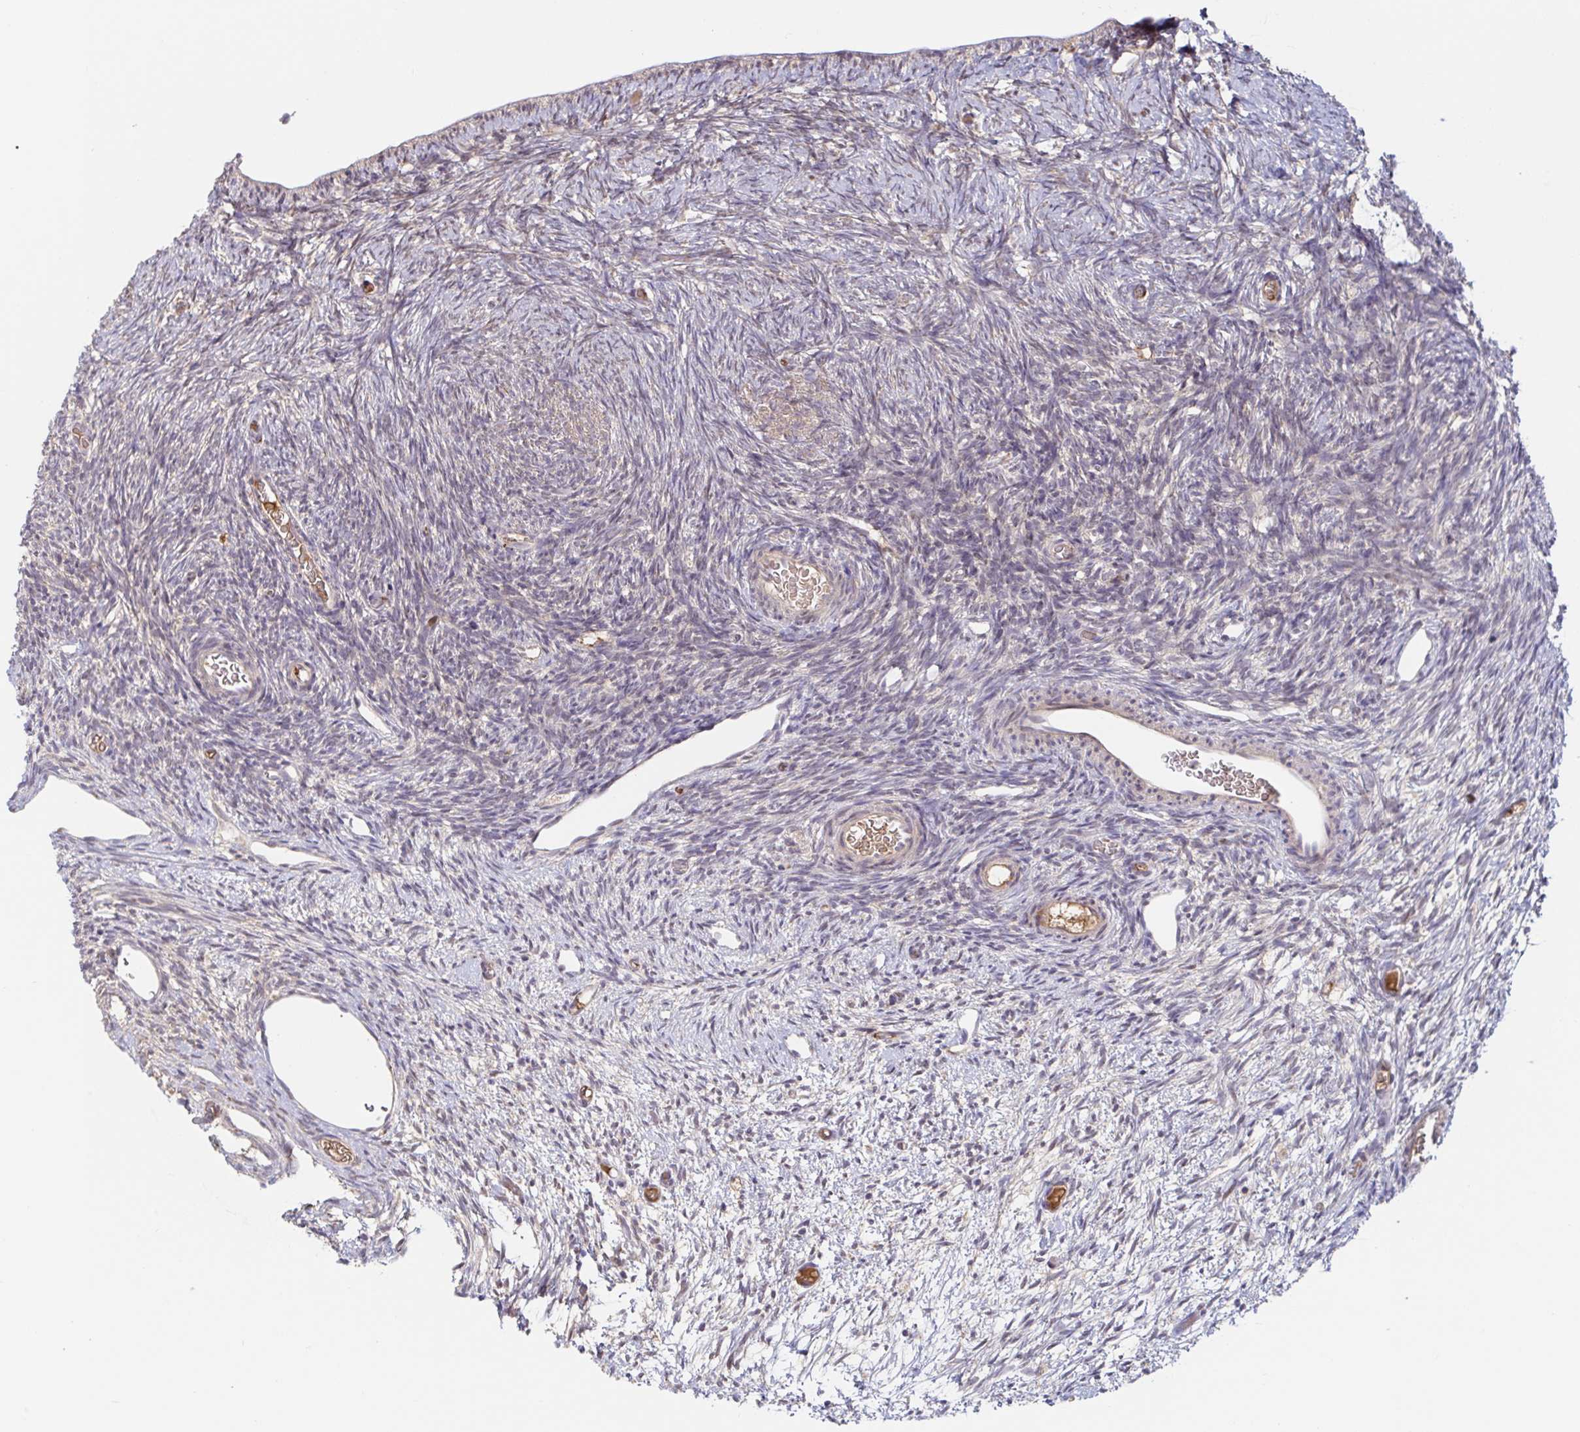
{"staining": {"intensity": "weak", "quantity": "25%-75%", "location": "cytoplasmic/membranous"}, "tissue": "ovary", "cell_type": "Ovarian stroma cells", "image_type": "normal", "snomed": [{"axis": "morphology", "description": "Normal tissue, NOS"}, {"axis": "topography", "description": "Ovary"}], "caption": "Protein staining by immunohistochemistry (IHC) displays weak cytoplasmic/membranous expression in approximately 25%-75% of ovarian stroma cells in normal ovary.", "gene": "LARP1", "patient": {"sex": "female", "age": 39}}